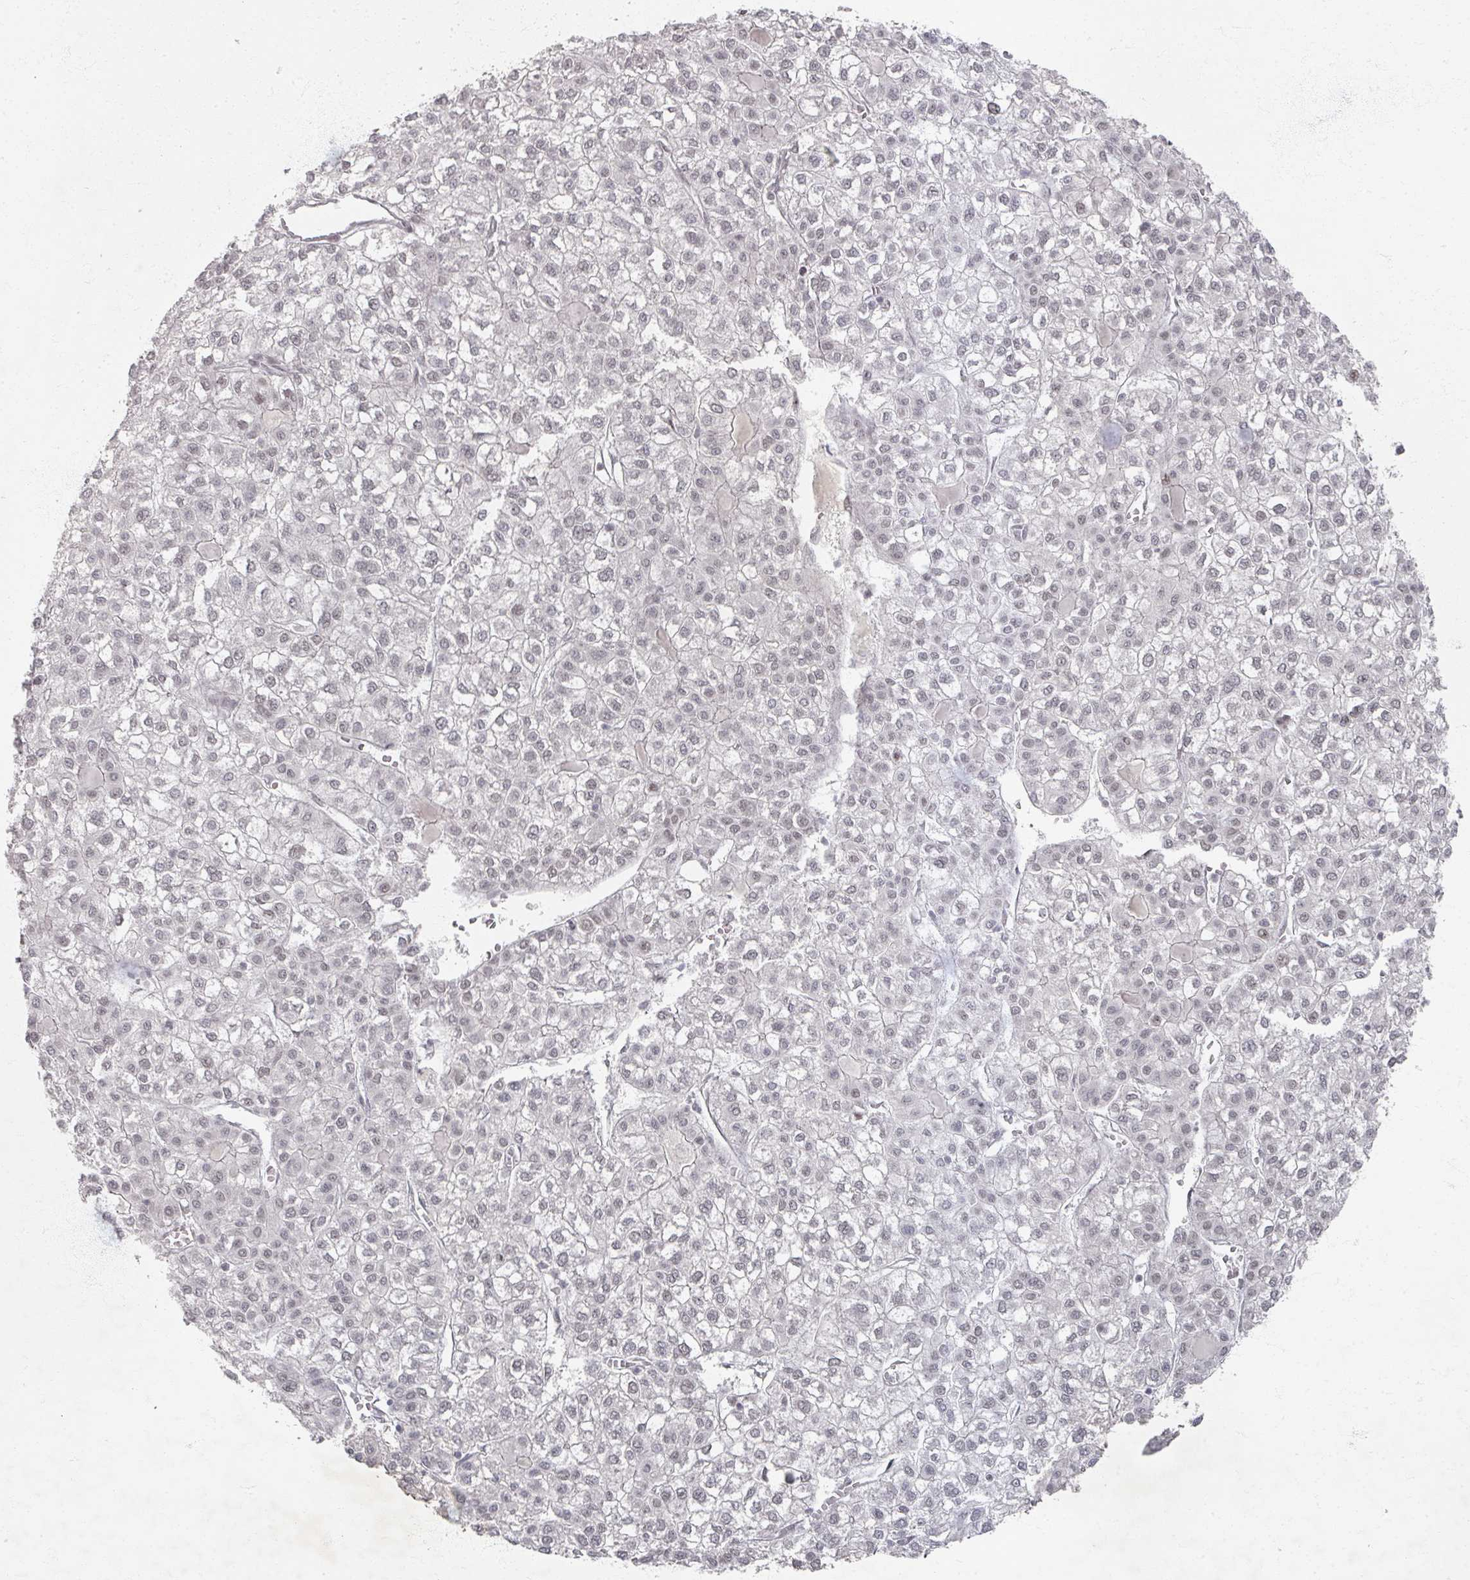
{"staining": {"intensity": "weak", "quantity": "25%-75%", "location": "nuclear"}, "tissue": "liver cancer", "cell_type": "Tumor cells", "image_type": "cancer", "snomed": [{"axis": "morphology", "description": "Carcinoma, Hepatocellular, NOS"}, {"axis": "topography", "description": "Liver"}], "caption": "High-power microscopy captured an IHC image of hepatocellular carcinoma (liver), revealing weak nuclear positivity in about 25%-75% of tumor cells.", "gene": "PSKH1", "patient": {"sex": "female", "age": 43}}